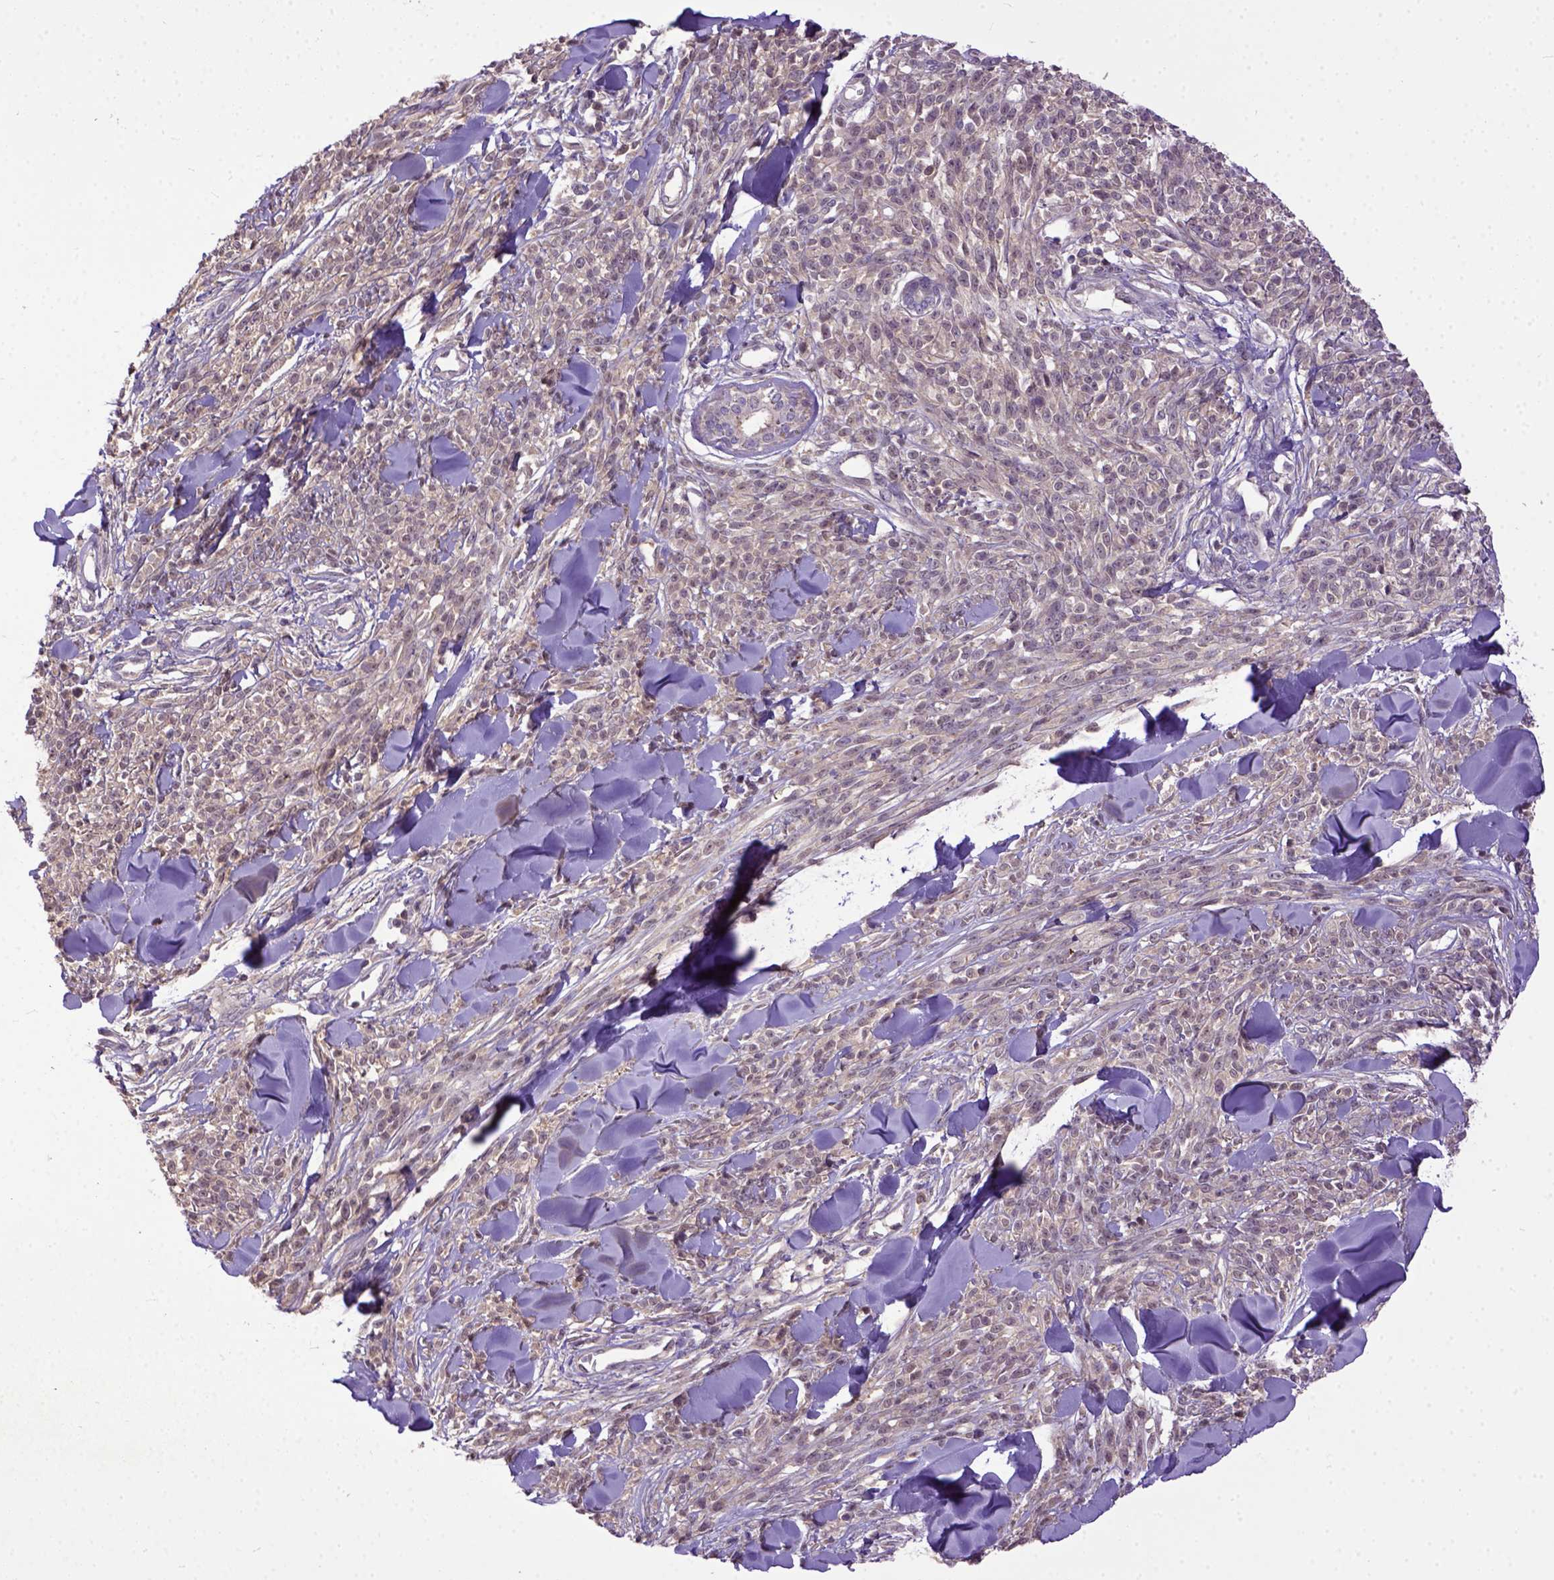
{"staining": {"intensity": "weak", "quantity": ">75%", "location": "cytoplasmic/membranous"}, "tissue": "melanoma", "cell_type": "Tumor cells", "image_type": "cancer", "snomed": [{"axis": "morphology", "description": "Malignant melanoma, NOS"}, {"axis": "topography", "description": "Skin"}, {"axis": "topography", "description": "Skin of trunk"}], "caption": "There is low levels of weak cytoplasmic/membranous staining in tumor cells of melanoma, as demonstrated by immunohistochemical staining (brown color).", "gene": "CPNE1", "patient": {"sex": "male", "age": 74}}